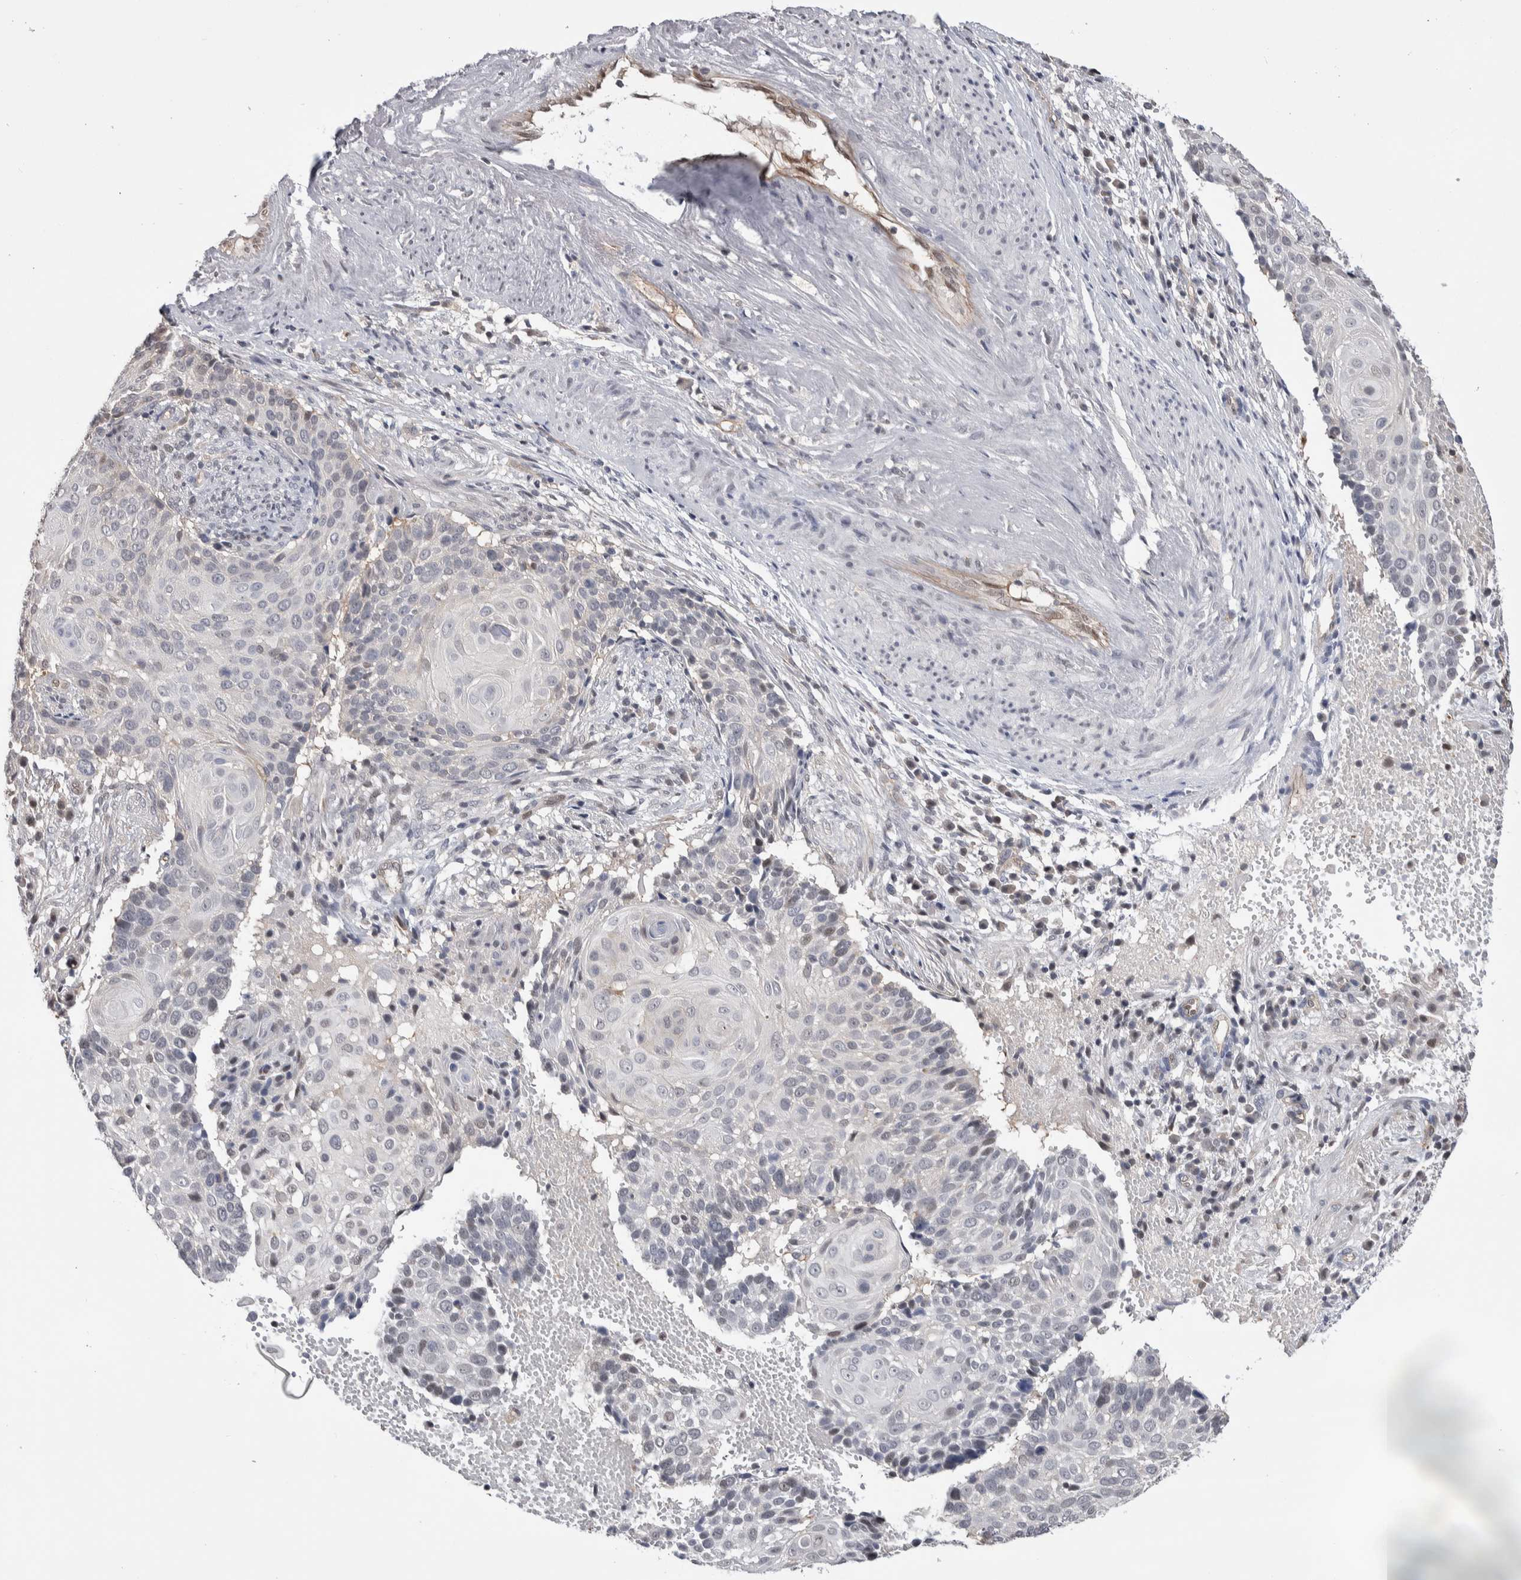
{"staining": {"intensity": "negative", "quantity": "none", "location": "none"}, "tissue": "cervical cancer", "cell_type": "Tumor cells", "image_type": "cancer", "snomed": [{"axis": "morphology", "description": "Squamous cell carcinoma, NOS"}, {"axis": "topography", "description": "Cervix"}], "caption": "DAB immunohistochemical staining of human squamous cell carcinoma (cervical) displays no significant expression in tumor cells.", "gene": "ZBTB49", "patient": {"sex": "female", "age": 74}}